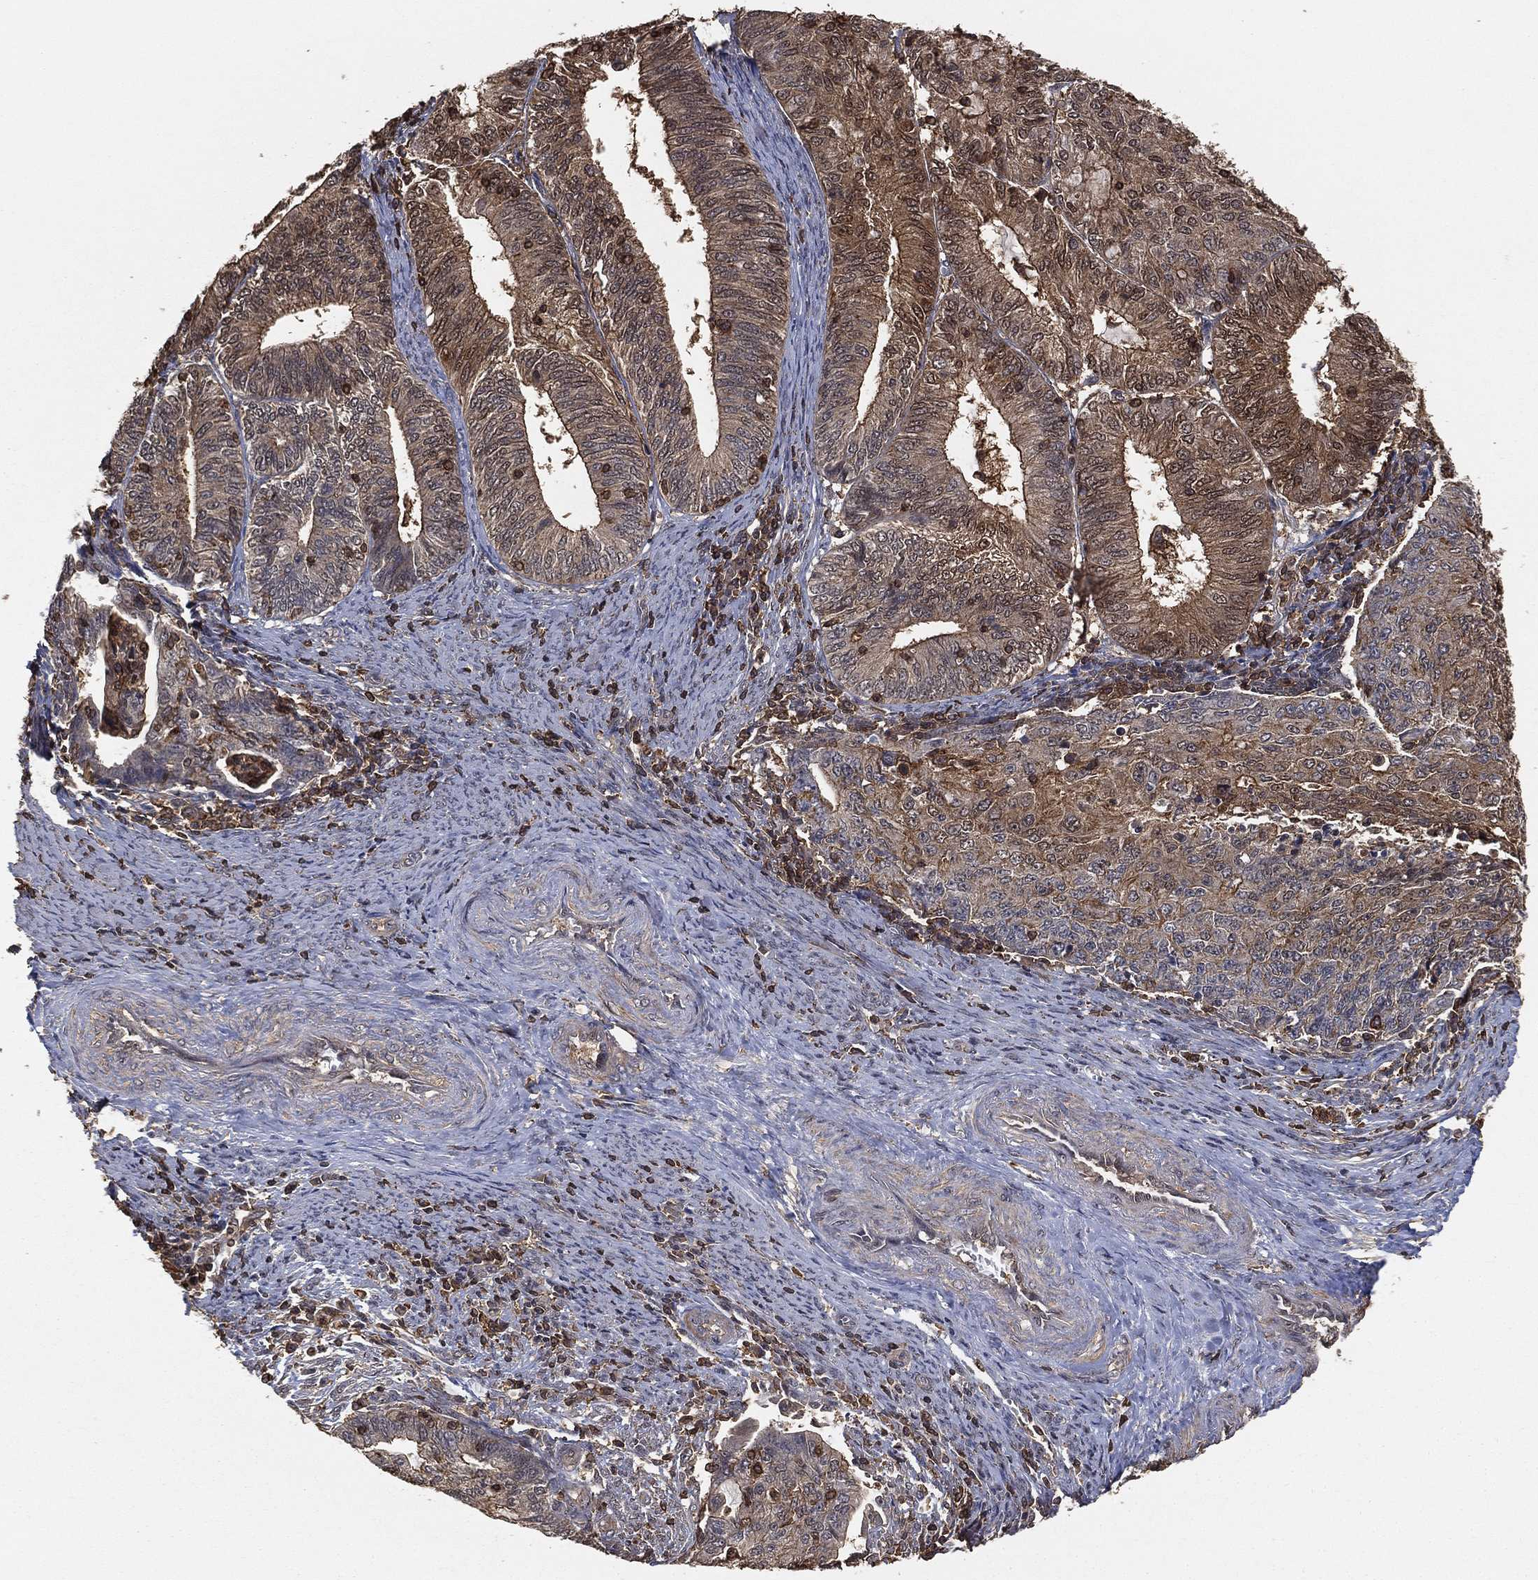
{"staining": {"intensity": "weak", "quantity": "25%-75%", "location": "cytoplasmic/membranous"}, "tissue": "endometrial cancer", "cell_type": "Tumor cells", "image_type": "cancer", "snomed": [{"axis": "morphology", "description": "Adenocarcinoma, NOS"}, {"axis": "topography", "description": "Endometrium"}], "caption": "IHC image of neoplastic tissue: endometrial adenocarcinoma stained using IHC exhibits low levels of weak protein expression localized specifically in the cytoplasmic/membranous of tumor cells, appearing as a cytoplasmic/membranous brown color.", "gene": "CRYL1", "patient": {"sex": "female", "age": 82}}